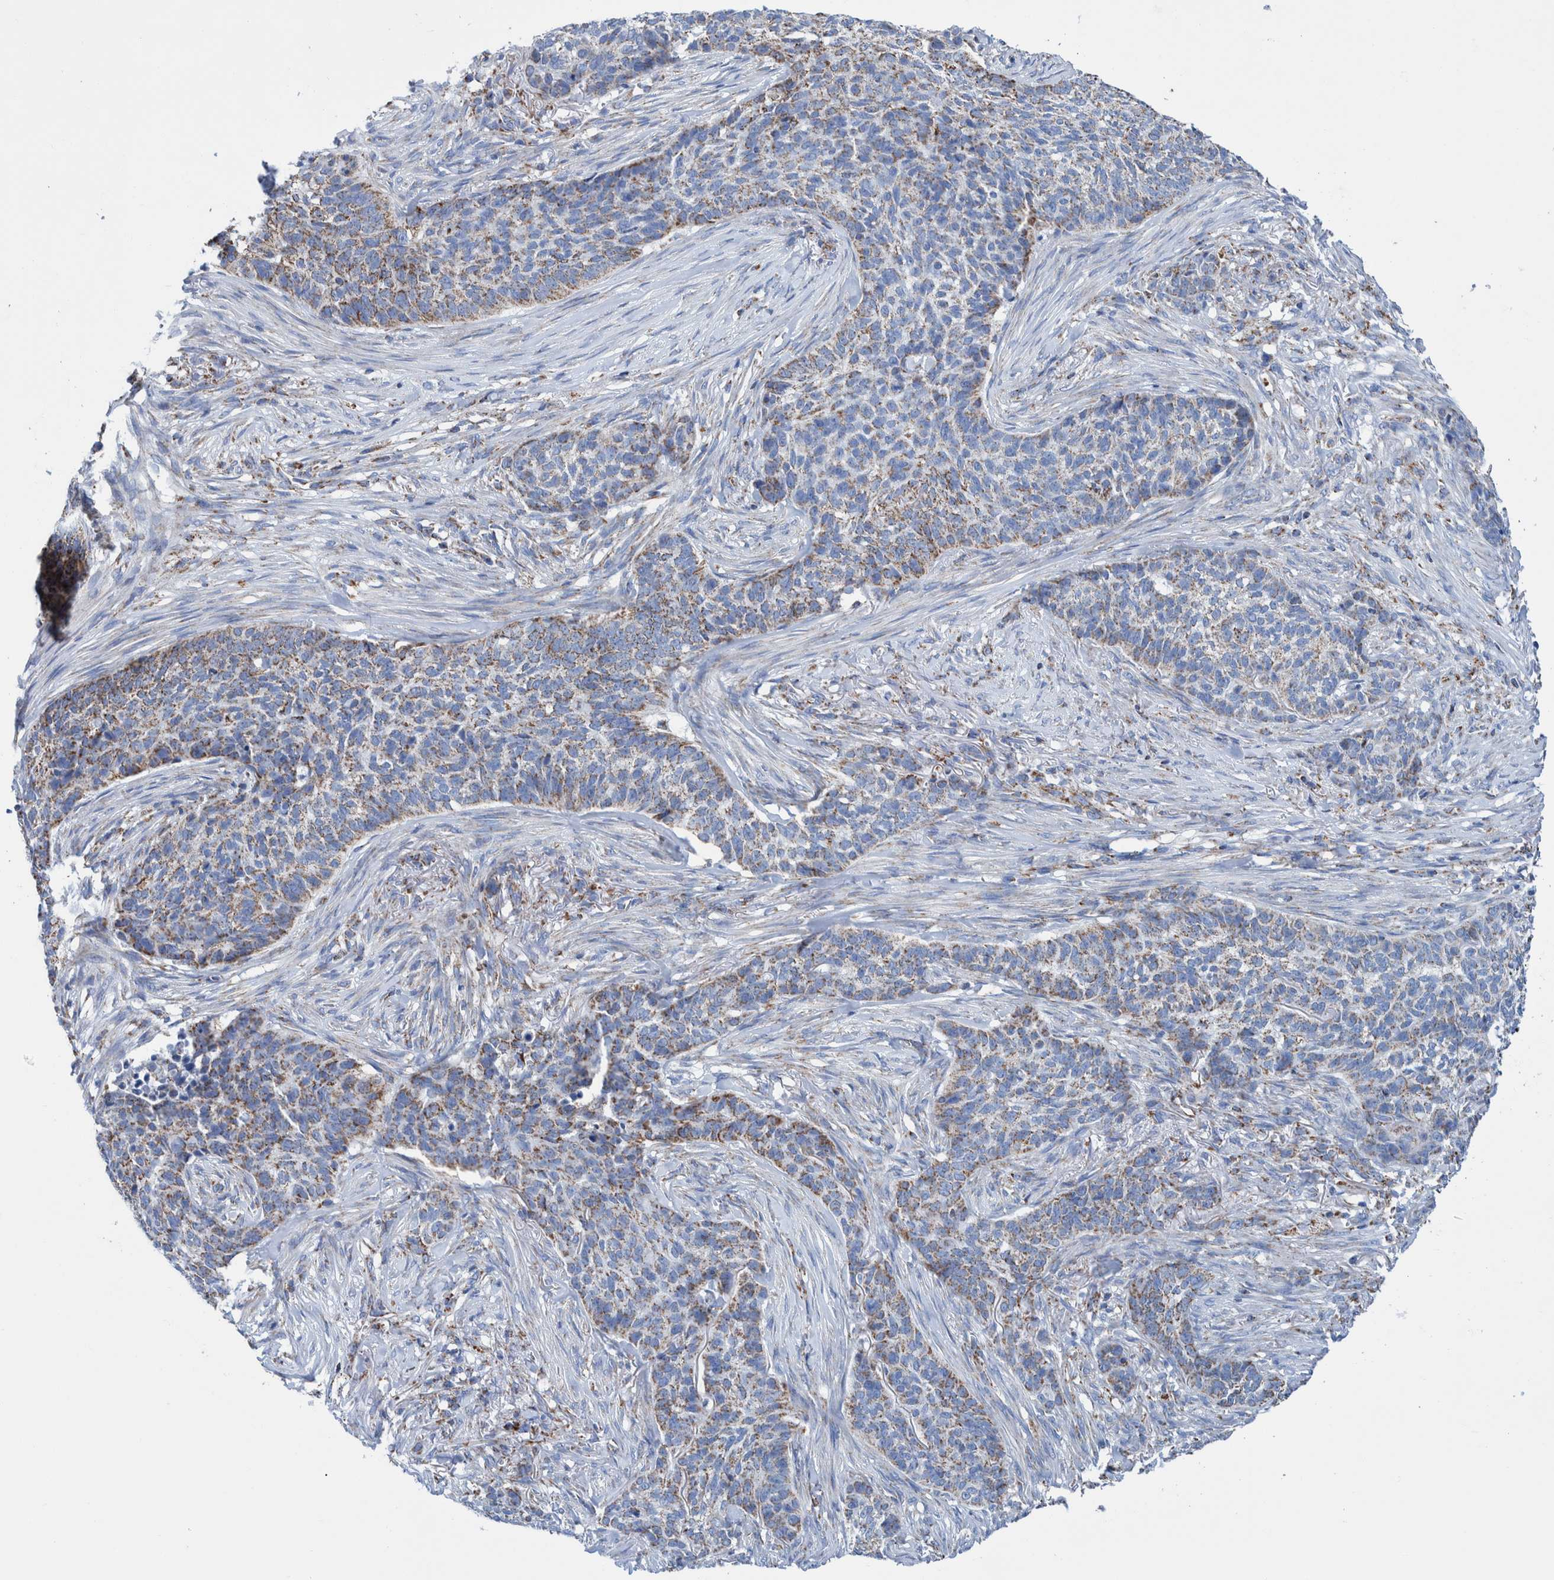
{"staining": {"intensity": "weak", "quantity": ">75%", "location": "cytoplasmic/membranous"}, "tissue": "skin cancer", "cell_type": "Tumor cells", "image_type": "cancer", "snomed": [{"axis": "morphology", "description": "Basal cell carcinoma"}, {"axis": "topography", "description": "Skin"}], "caption": "Skin cancer (basal cell carcinoma) stained for a protein (brown) demonstrates weak cytoplasmic/membranous positive positivity in about >75% of tumor cells.", "gene": "DECR1", "patient": {"sex": "male", "age": 85}}